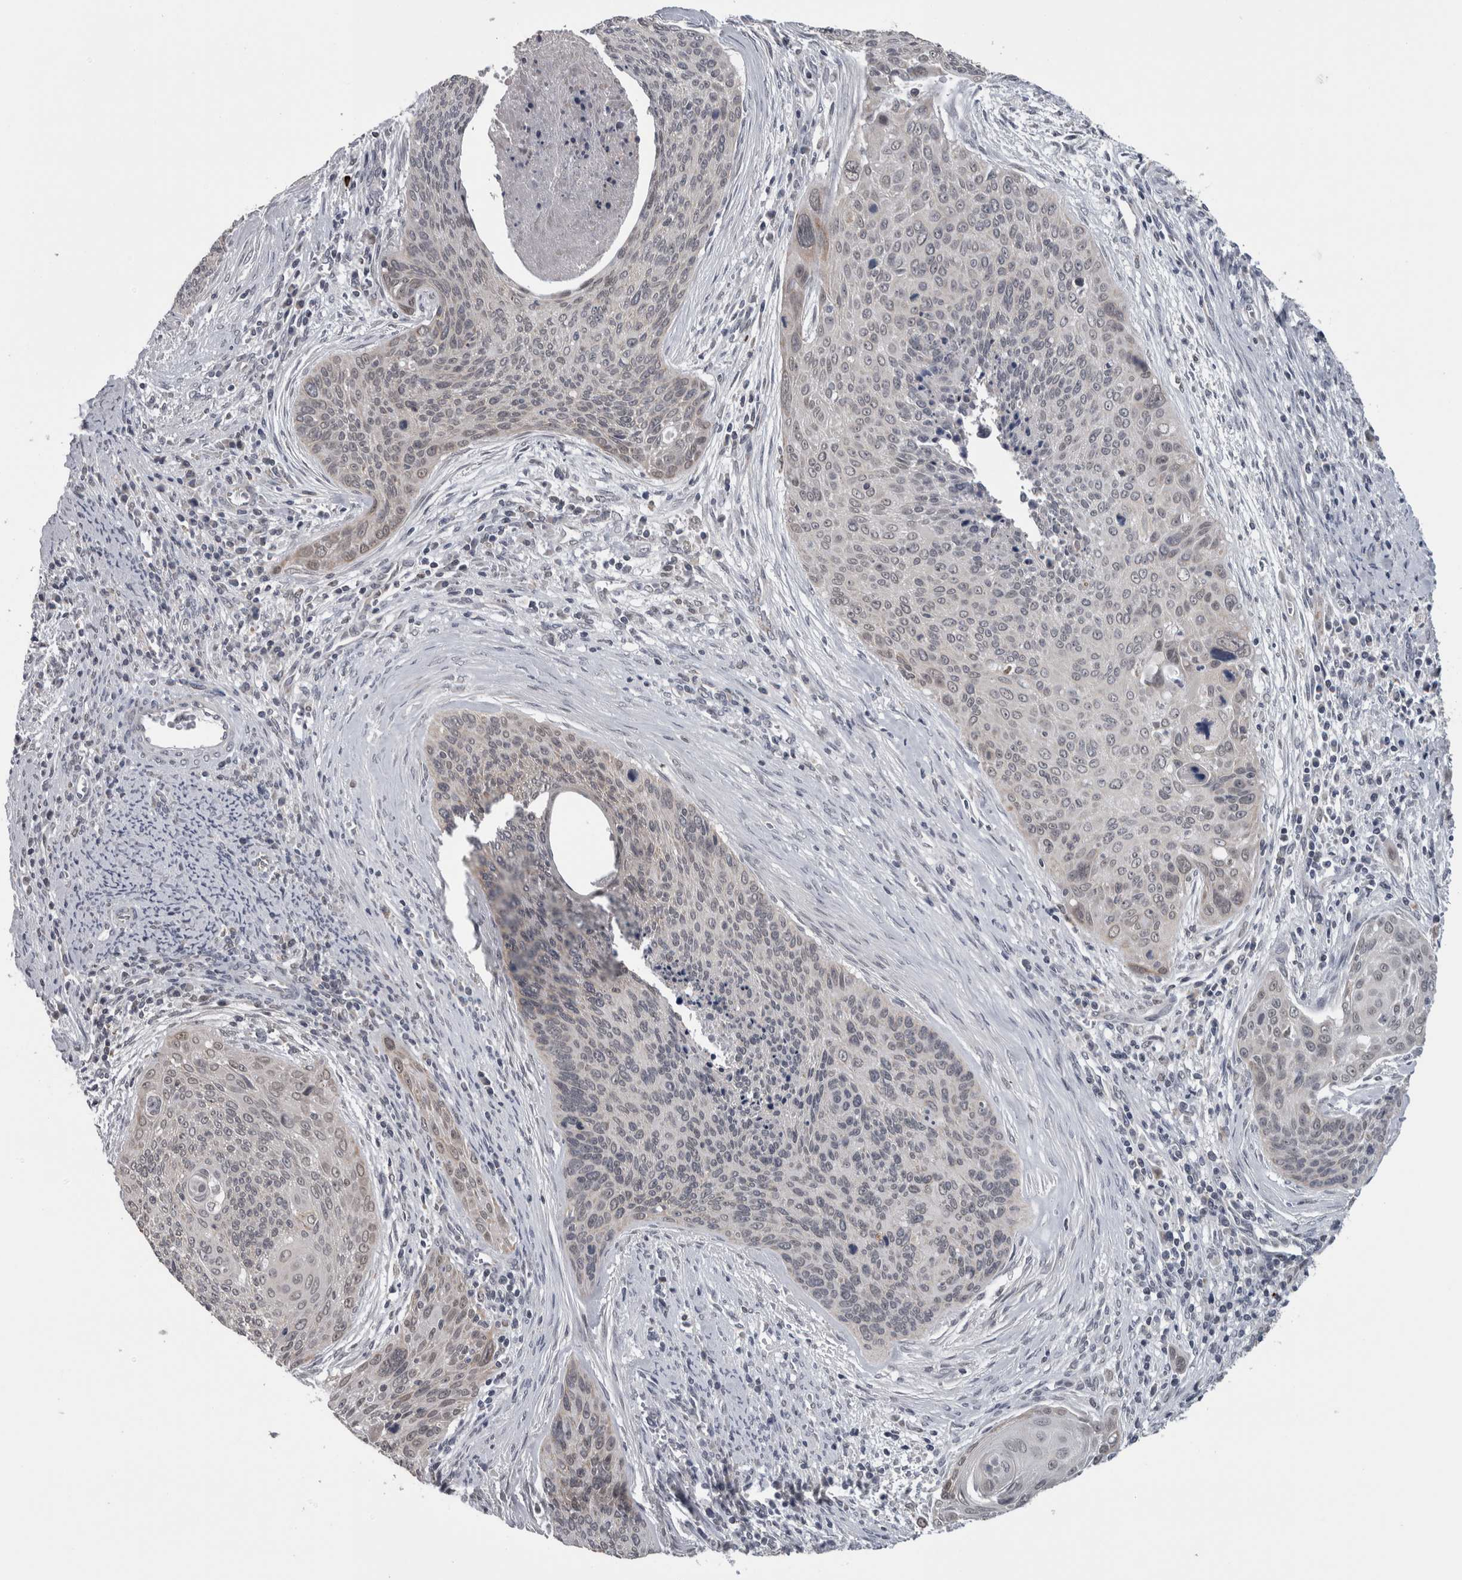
{"staining": {"intensity": "negative", "quantity": "none", "location": "none"}, "tissue": "cervical cancer", "cell_type": "Tumor cells", "image_type": "cancer", "snomed": [{"axis": "morphology", "description": "Squamous cell carcinoma, NOS"}, {"axis": "topography", "description": "Cervix"}], "caption": "Image shows no significant protein staining in tumor cells of squamous cell carcinoma (cervical). (DAB immunohistochemistry with hematoxylin counter stain).", "gene": "OR2K2", "patient": {"sex": "female", "age": 55}}